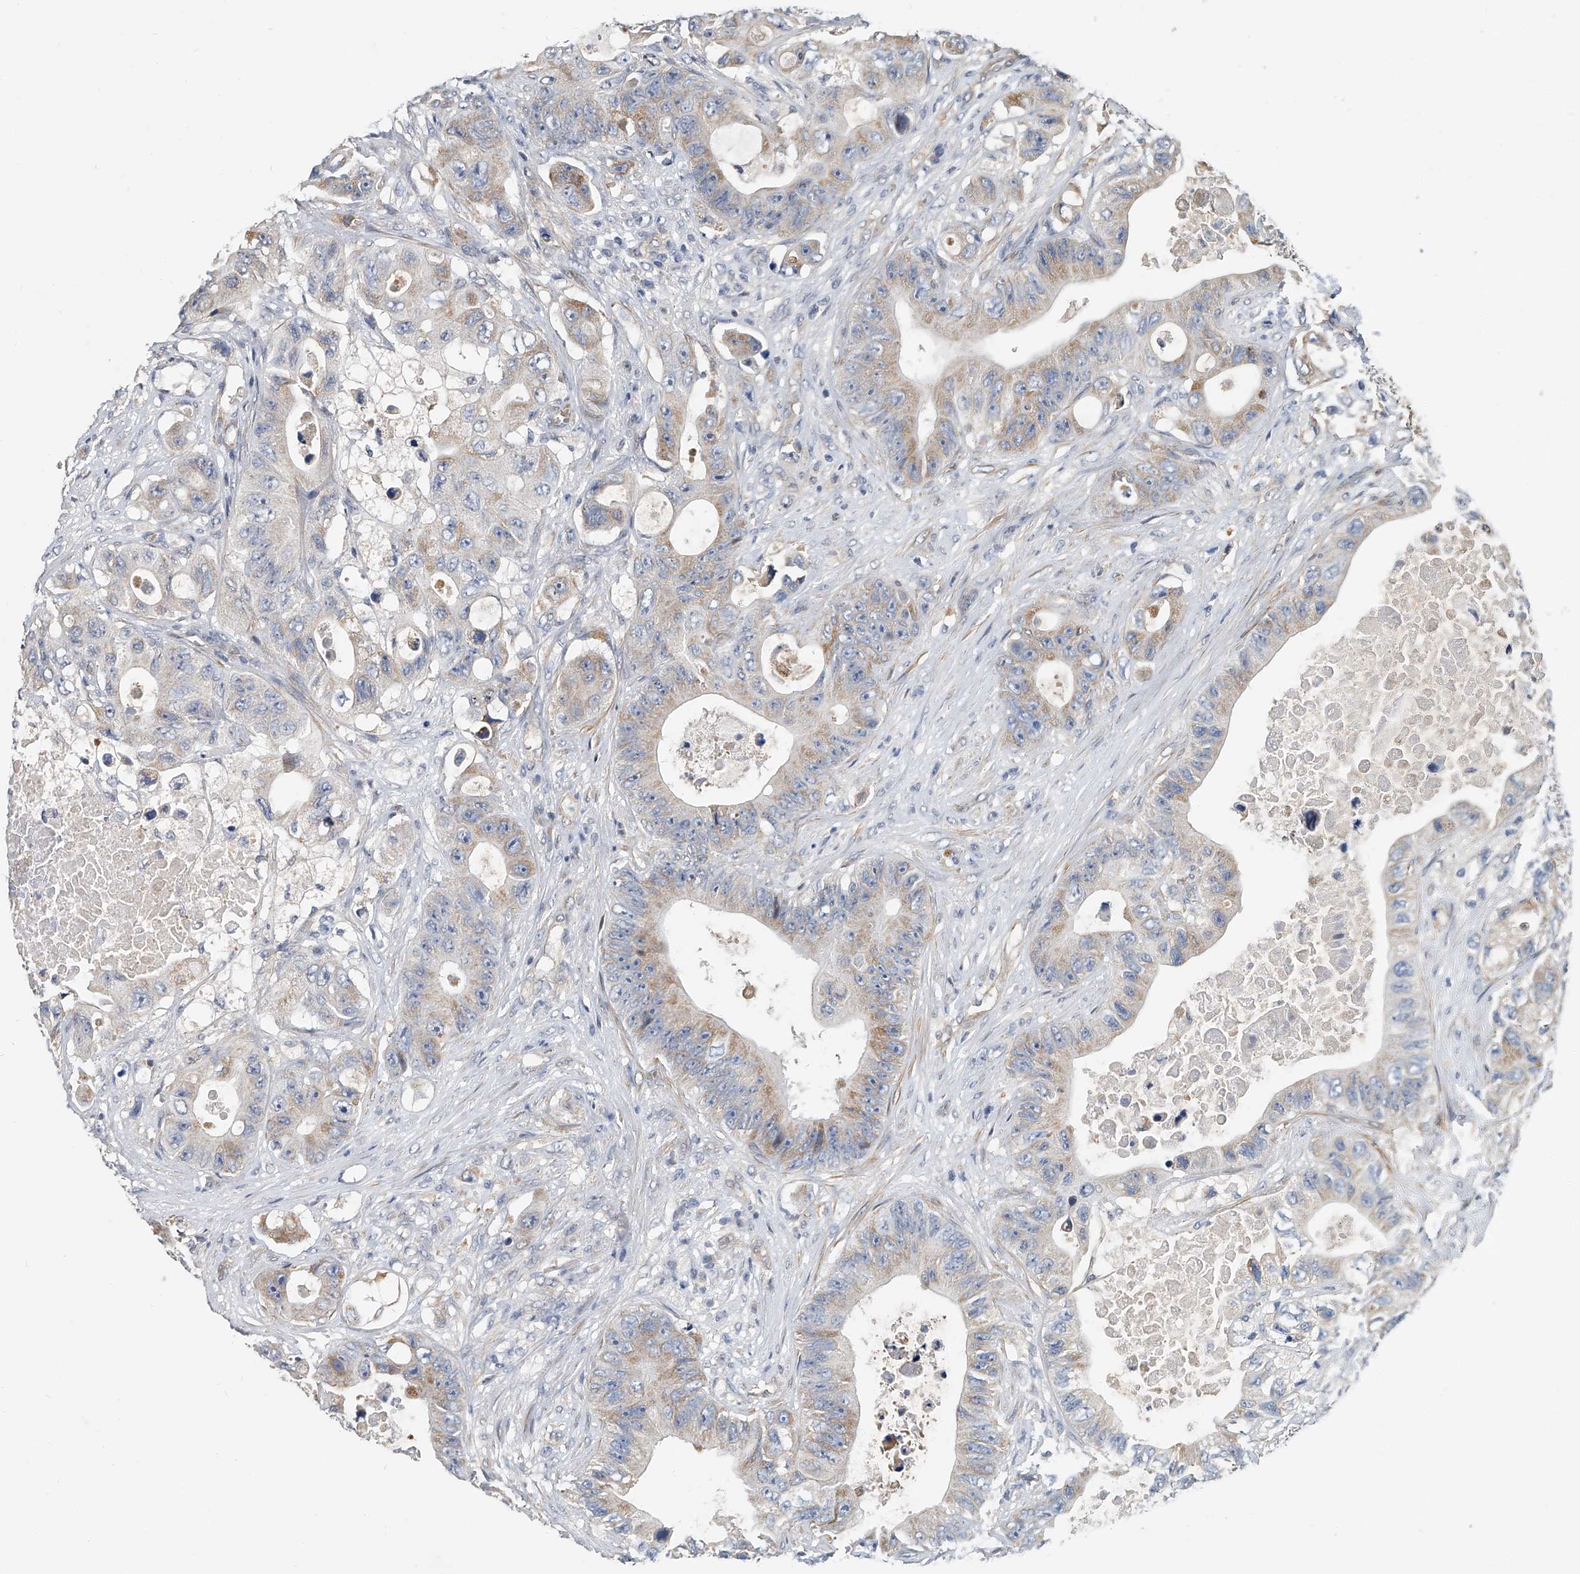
{"staining": {"intensity": "weak", "quantity": "25%-75%", "location": "cytoplasmic/membranous"}, "tissue": "colorectal cancer", "cell_type": "Tumor cells", "image_type": "cancer", "snomed": [{"axis": "morphology", "description": "Adenocarcinoma, NOS"}, {"axis": "topography", "description": "Colon"}], "caption": "Adenocarcinoma (colorectal) was stained to show a protein in brown. There is low levels of weak cytoplasmic/membranous positivity in about 25%-75% of tumor cells.", "gene": "CD200", "patient": {"sex": "female", "age": 46}}